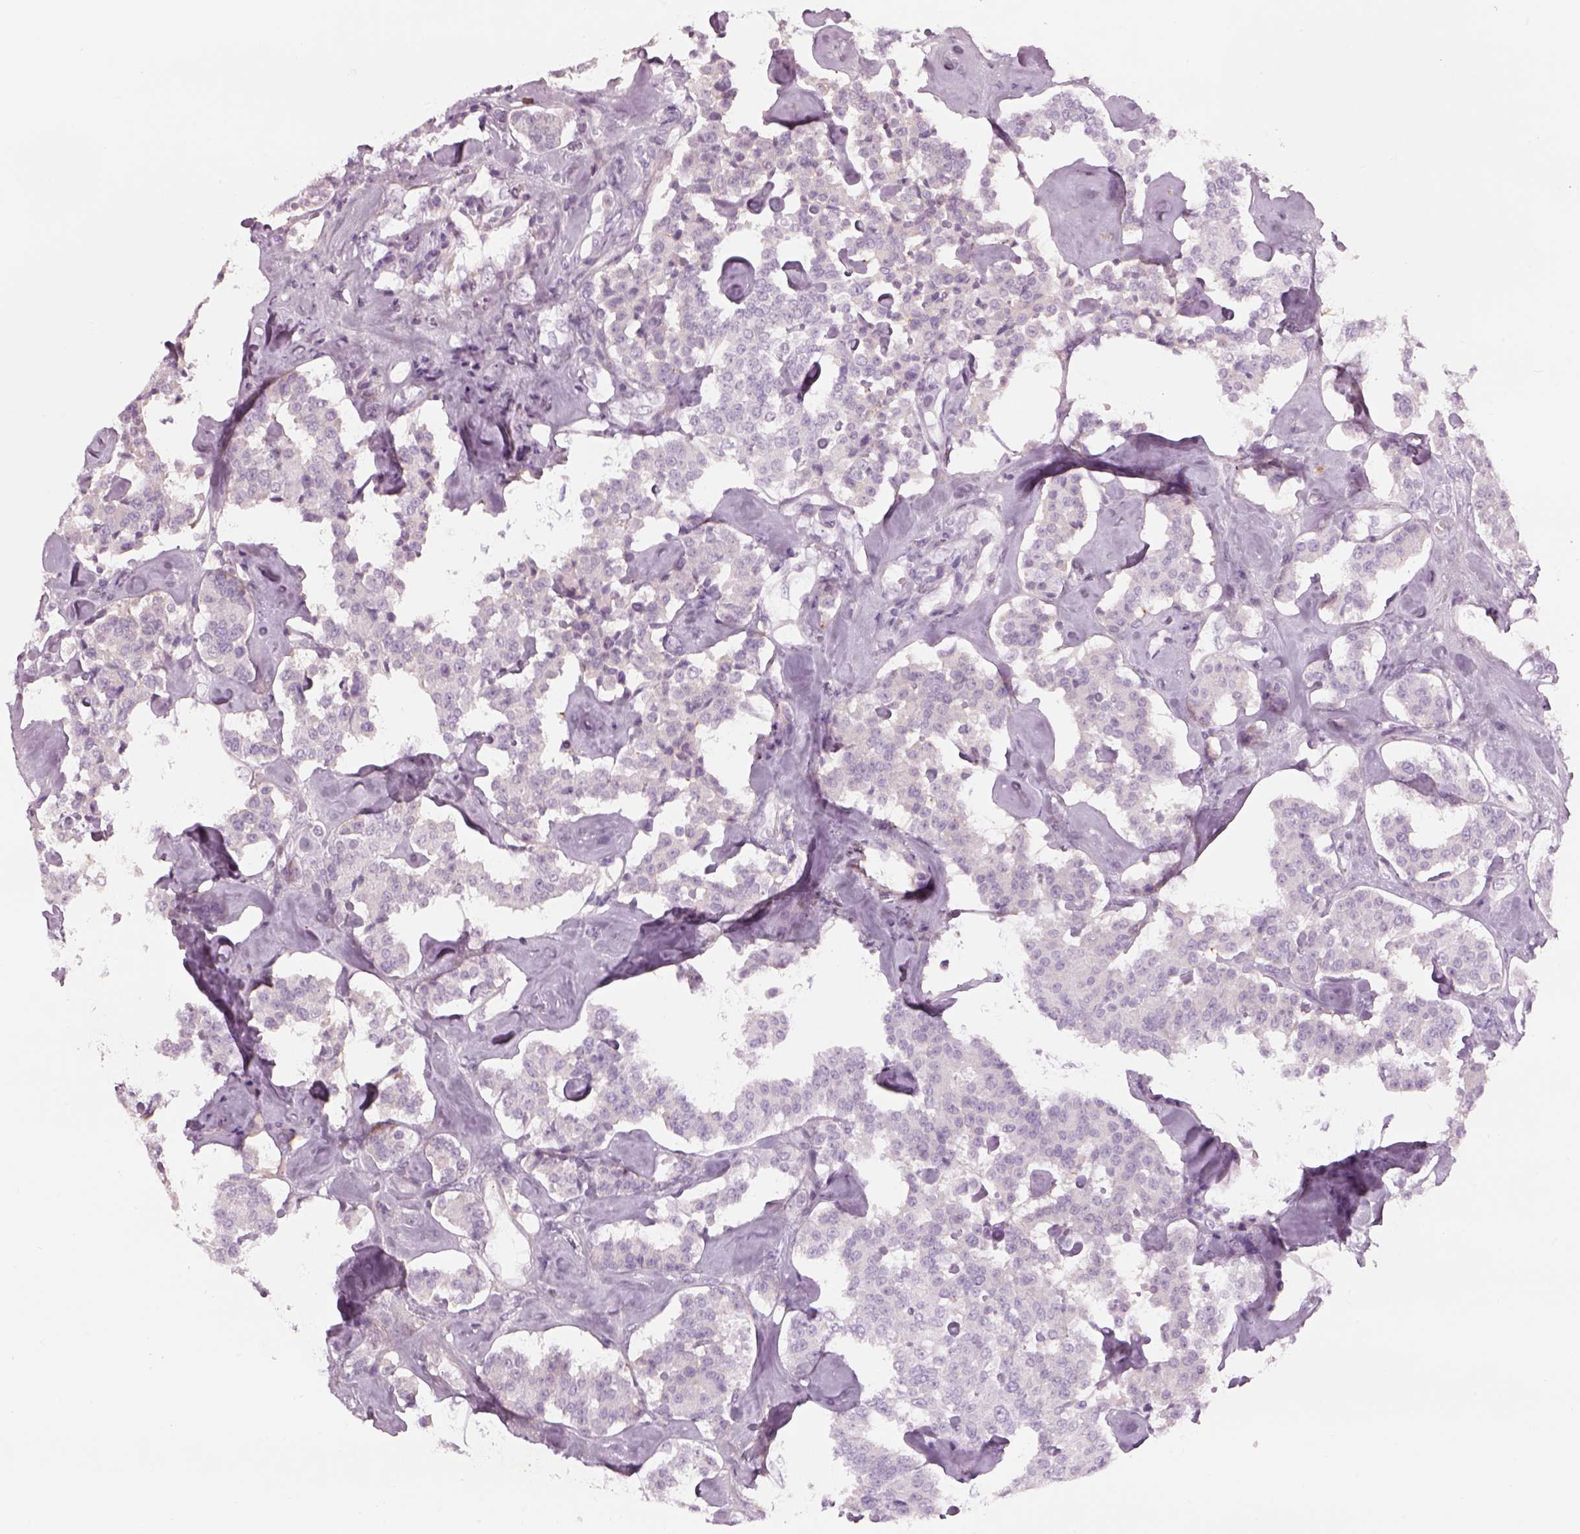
{"staining": {"intensity": "negative", "quantity": "none", "location": "none"}, "tissue": "carcinoid", "cell_type": "Tumor cells", "image_type": "cancer", "snomed": [{"axis": "morphology", "description": "Carcinoid, malignant, NOS"}, {"axis": "topography", "description": "Pancreas"}], "caption": "DAB immunohistochemical staining of human malignant carcinoid shows no significant staining in tumor cells.", "gene": "PABPC1L2B", "patient": {"sex": "male", "age": 41}}